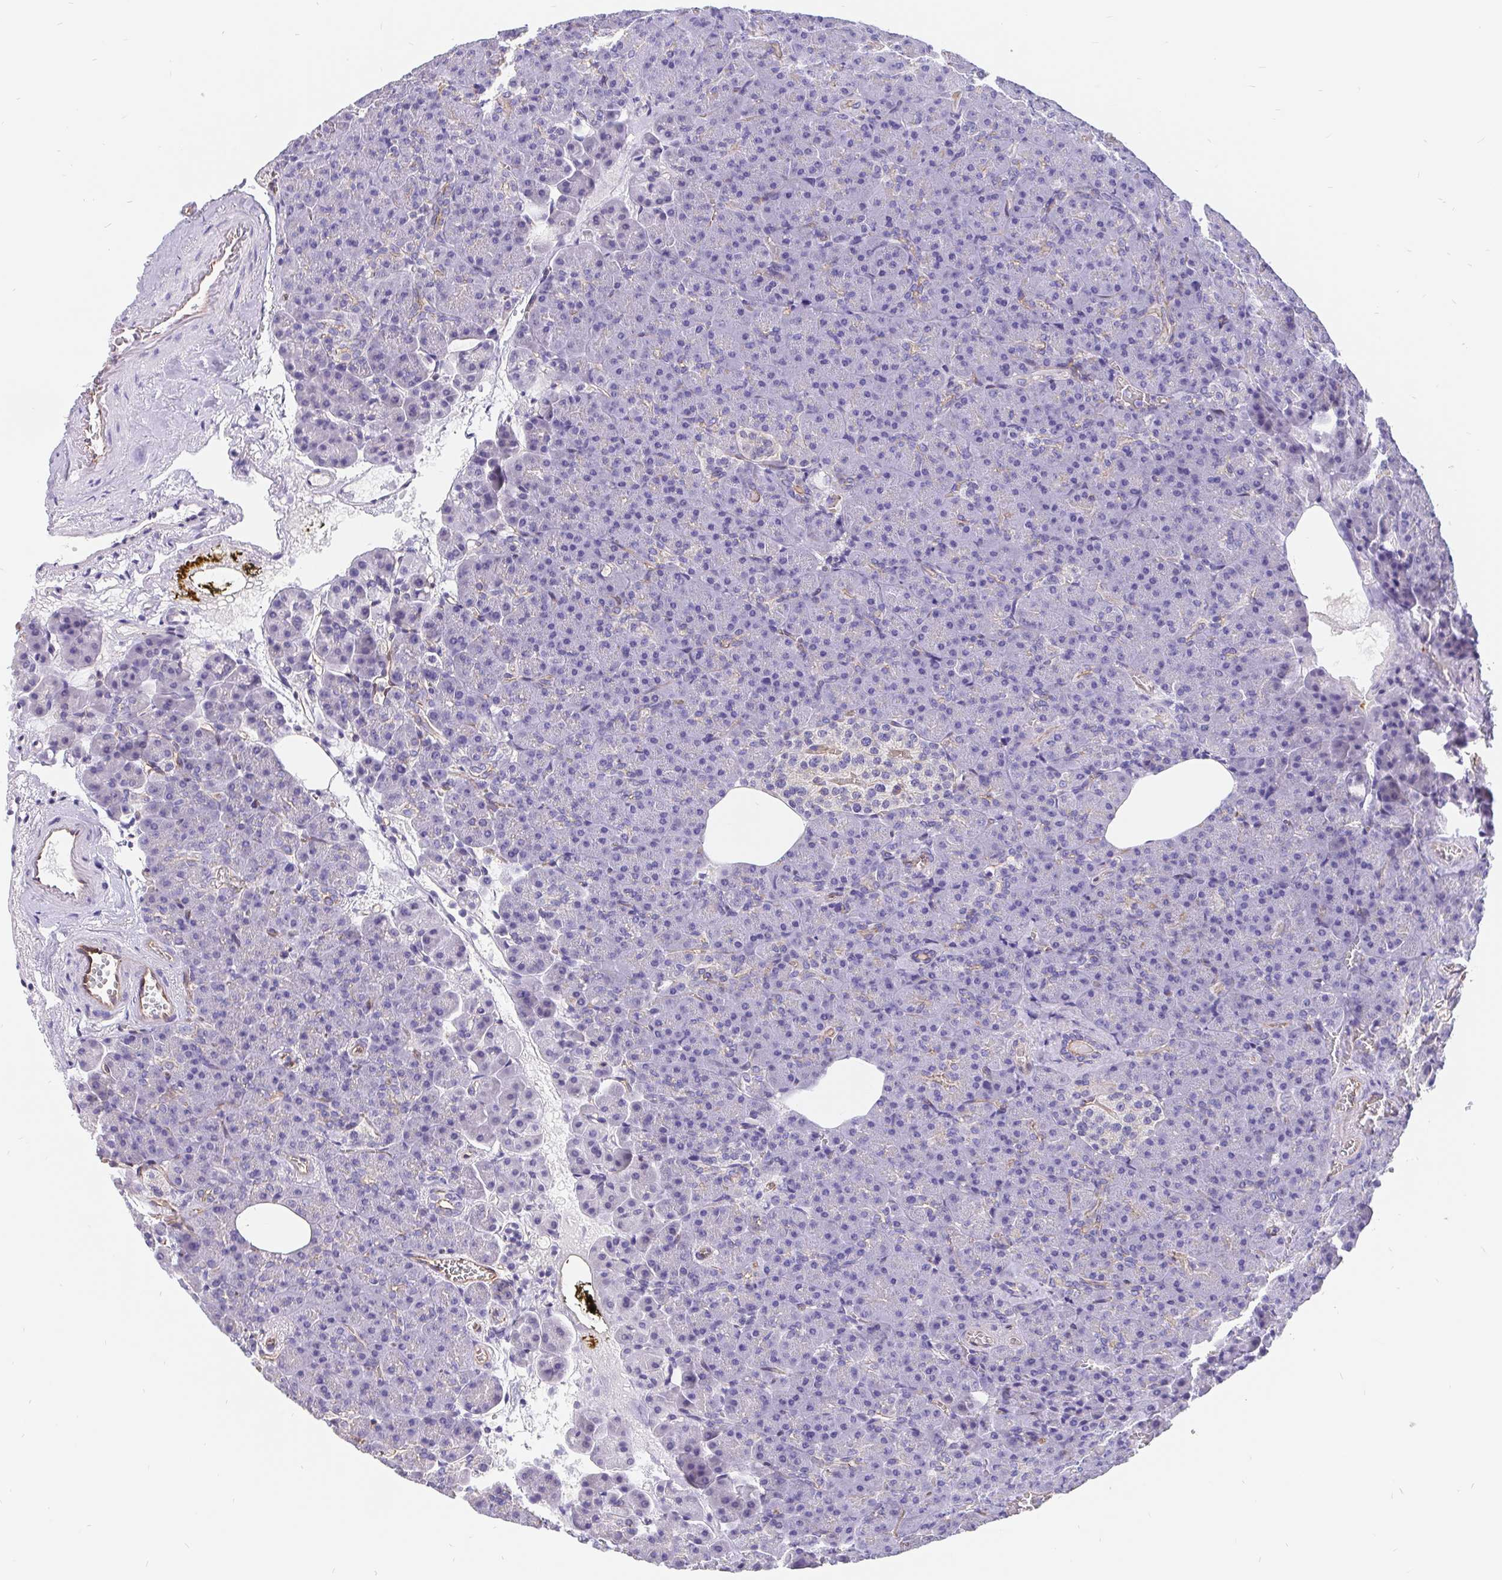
{"staining": {"intensity": "moderate", "quantity": "<25%", "location": "cytoplasmic/membranous"}, "tissue": "pancreas", "cell_type": "Exocrine glandular cells", "image_type": "normal", "snomed": [{"axis": "morphology", "description": "Normal tissue, NOS"}, {"axis": "topography", "description": "Pancreas"}], "caption": "Approximately <25% of exocrine glandular cells in unremarkable pancreas reveal moderate cytoplasmic/membranous protein positivity as visualized by brown immunohistochemical staining.", "gene": "LIMCH1", "patient": {"sex": "female", "age": 74}}